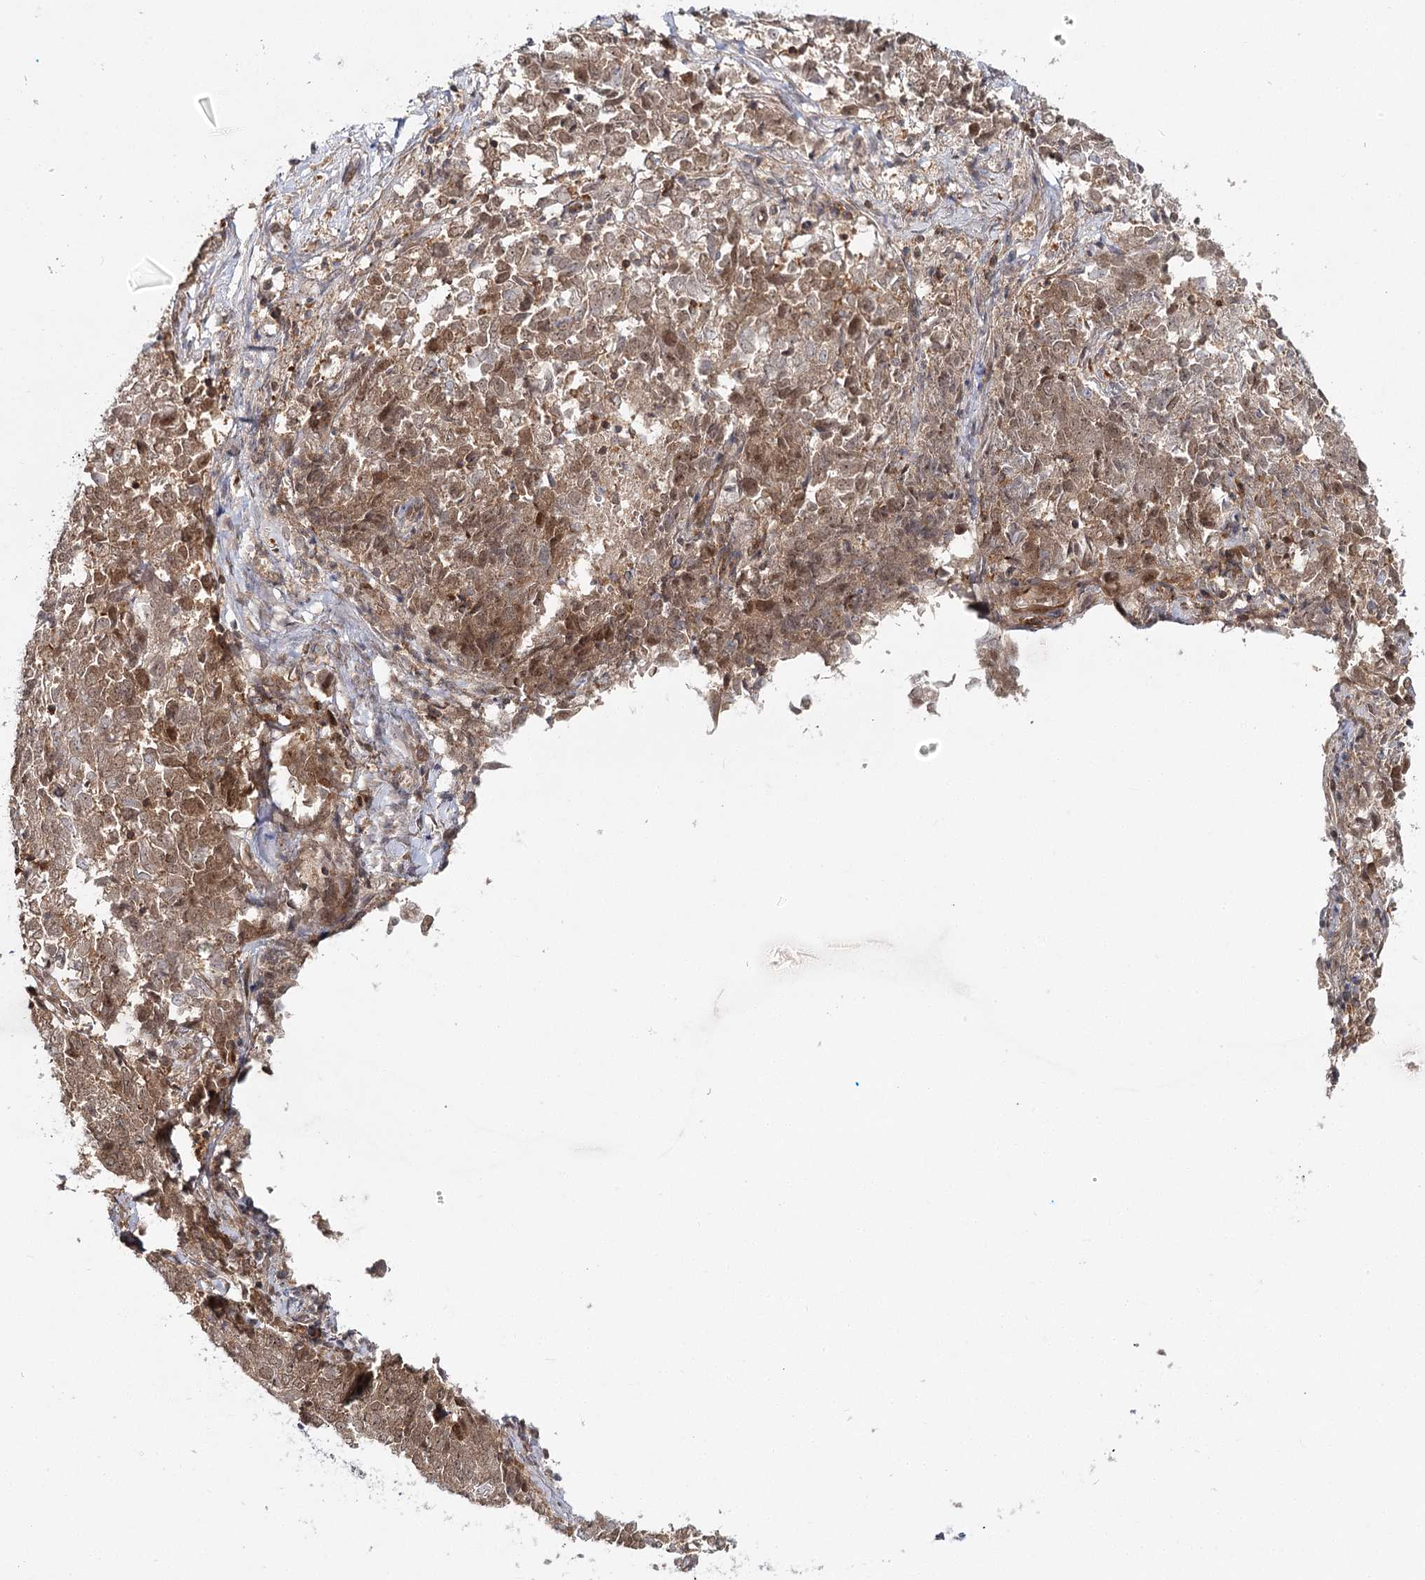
{"staining": {"intensity": "moderate", "quantity": ">75%", "location": "cytoplasmic/membranous,nuclear"}, "tissue": "endometrial cancer", "cell_type": "Tumor cells", "image_type": "cancer", "snomed": [{"axis": "morphology", "description": "Adenocarcinoma, NOS"}, {"axis": "topography", "description": "Endometrium"}], "caption": "IHC (DAB) staining of endometrial cancer (adenocarcinoma) shows moderate cytoplasmic/membranous and nuclear protein positivity in about >75% of tumor cells. The protein of interest is shown in brown color, while the nuclei are stained blue.", "gene": "FAM120B", "patient": {"sex": "female", "age": 80}}